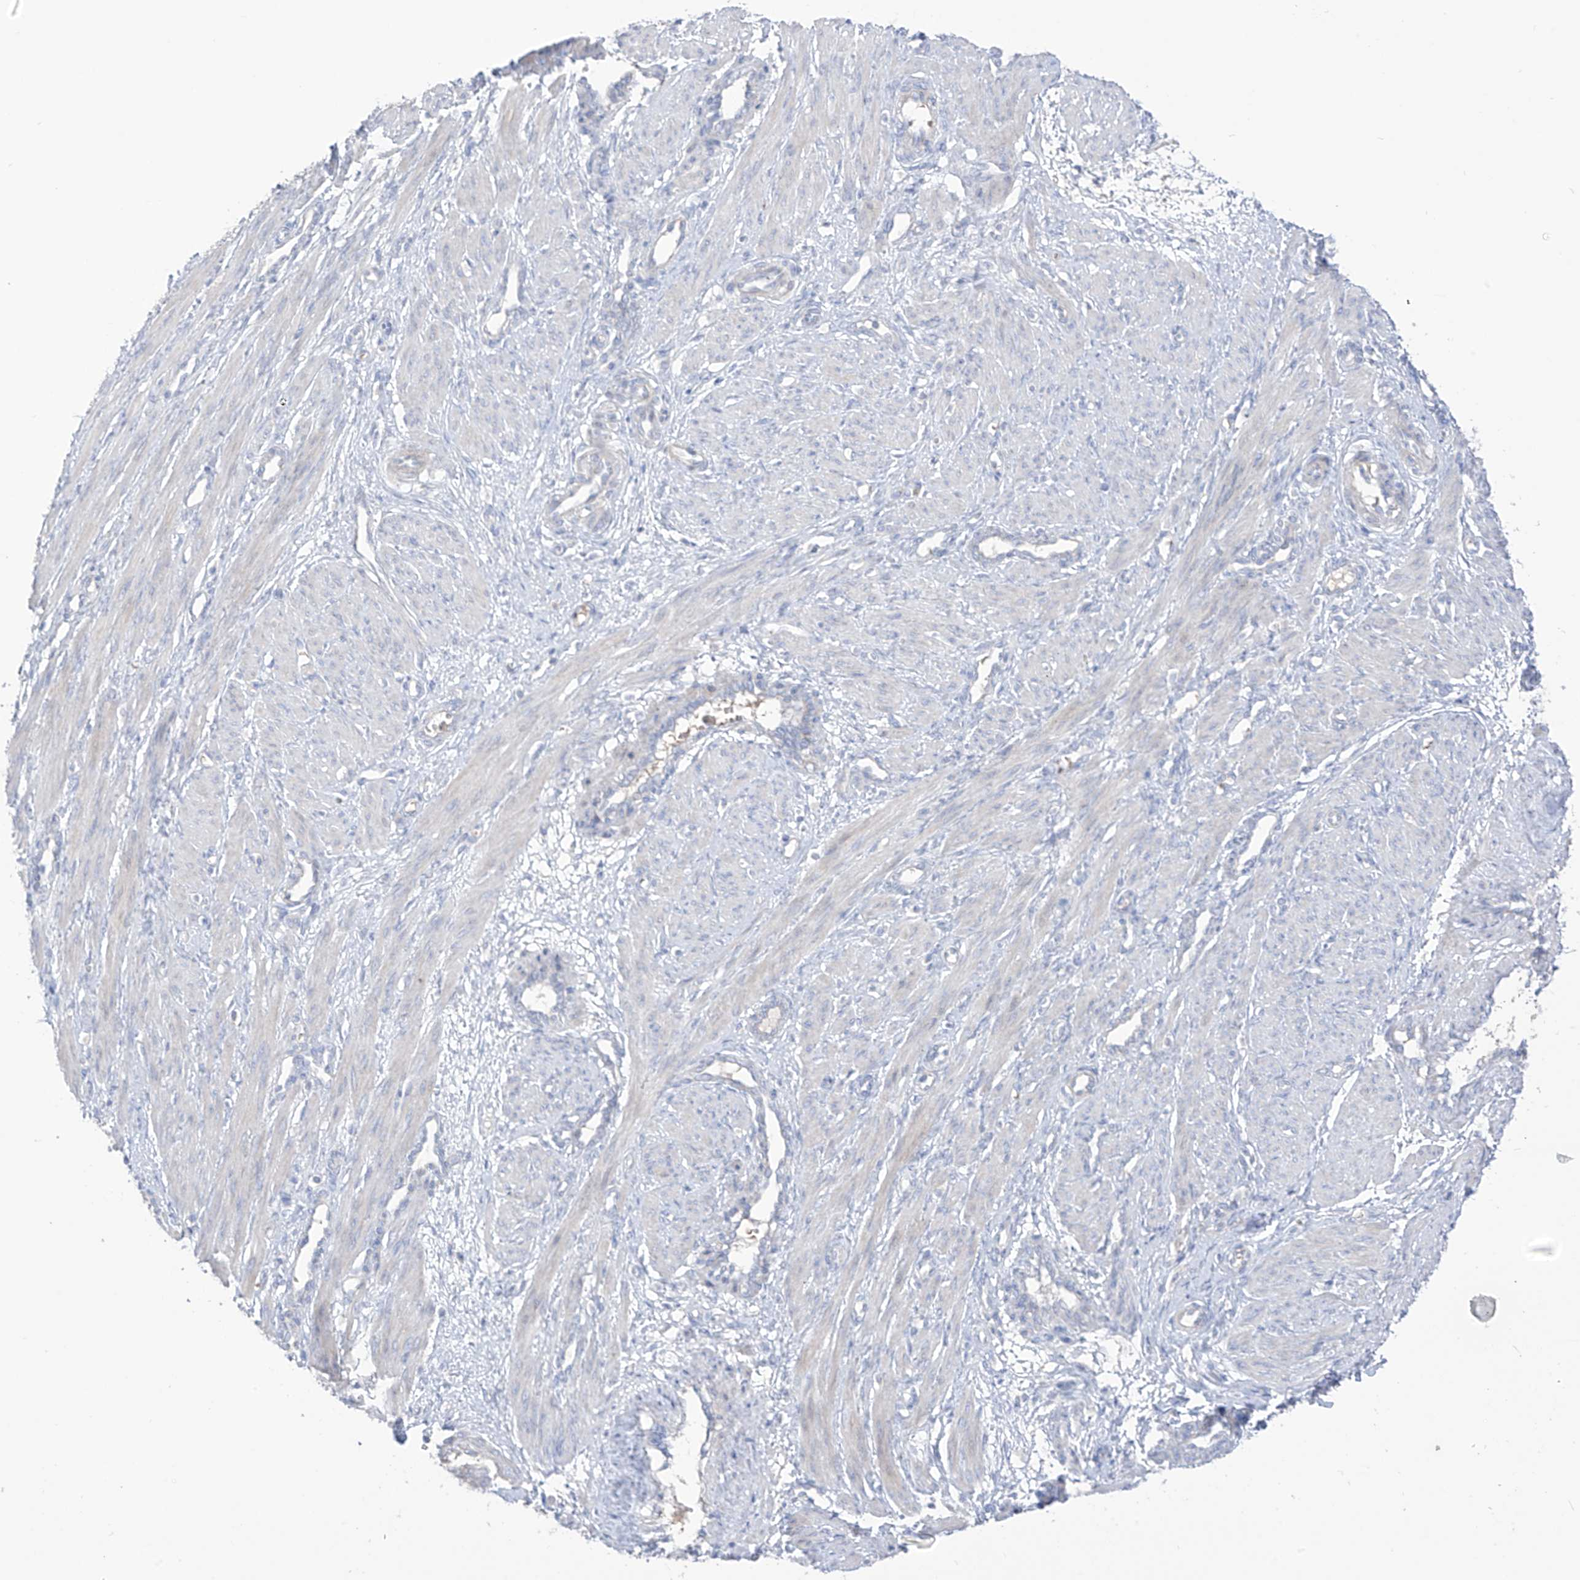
{"staining": {"intensity": "negative", "quantity": "none", "location": "none"}, "tissue": "smooth muscle", "cell_type": "Smooth muscle cells", "image_type": "normal", "snomed": [{"axis": "morphology", "description": "Normal tissue, NOS"}, {"axis": "topography", "description": "Endometrium"}], "caption": "Immunohistochemistry histopathology image of normal smooth muscle: human smooth muscle stained with DAB (3,3'-diaminobenzidine) displays no significant protein expression in smooth muscle cells. Brightfield microscopy of immunohistochemistry (IHC) stained with DAB (3,3'-diaminobenzidine) (brown) and hematoxylin (blue), captured at high magnification.", "gene": "ASPRV1", "patient": {"sex": "female", "age": 33}}